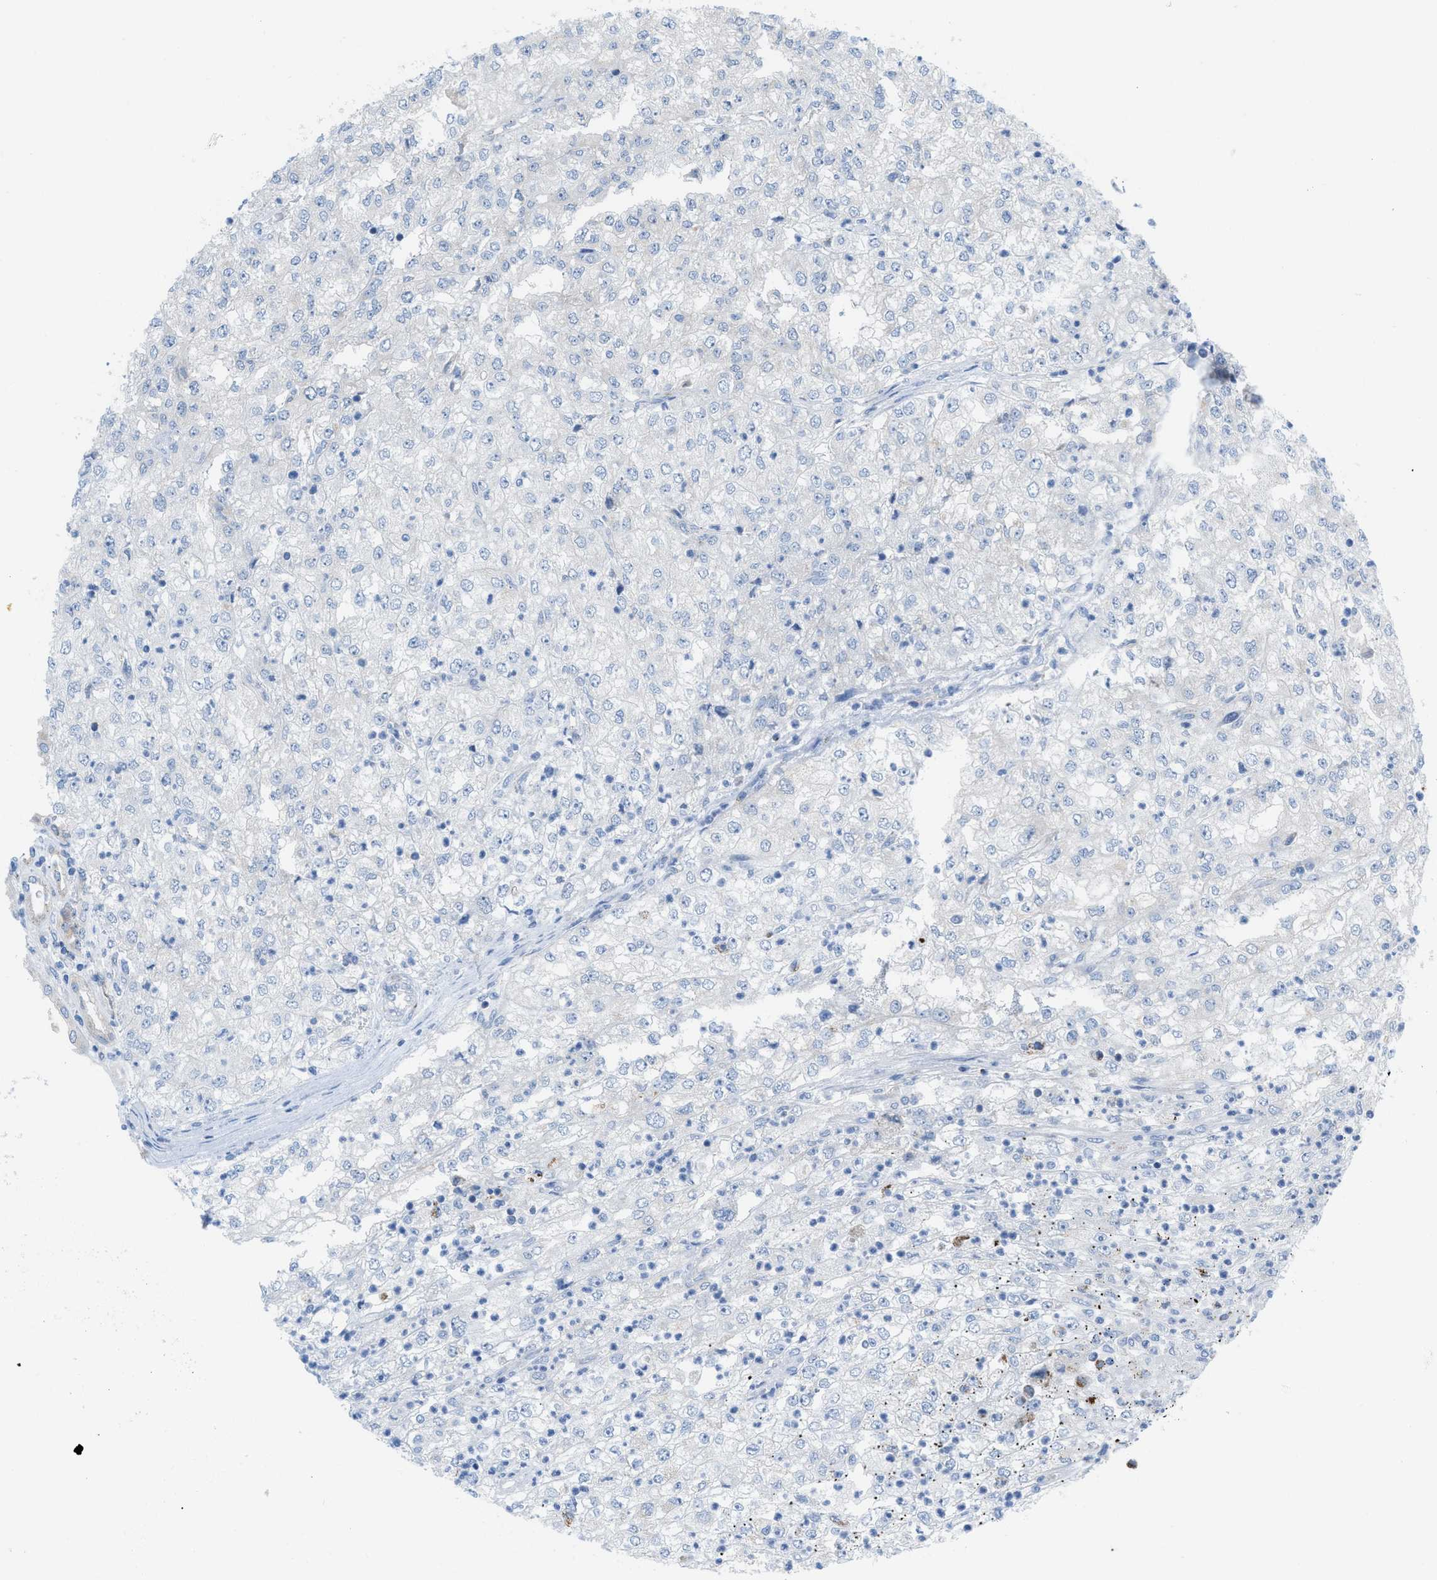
{"staining": {"intensity": "negative", "quantity": "none", "location": "none"}, "tissue": "renal cancer", "cell_type": "Tumor cells", "image_type": "cancer", "snomed": [{"axis": "morphology", "description": "Adenocarcinoma, NOS"}, {"axis": "topography", "description": "Kidney"}], "caption": "Micrograph shows no significant protein expression in tumor cells of adenocarcinoma (renal).", "gene": "RBBP9", "patient": {"sex": "female", "age": 54}}